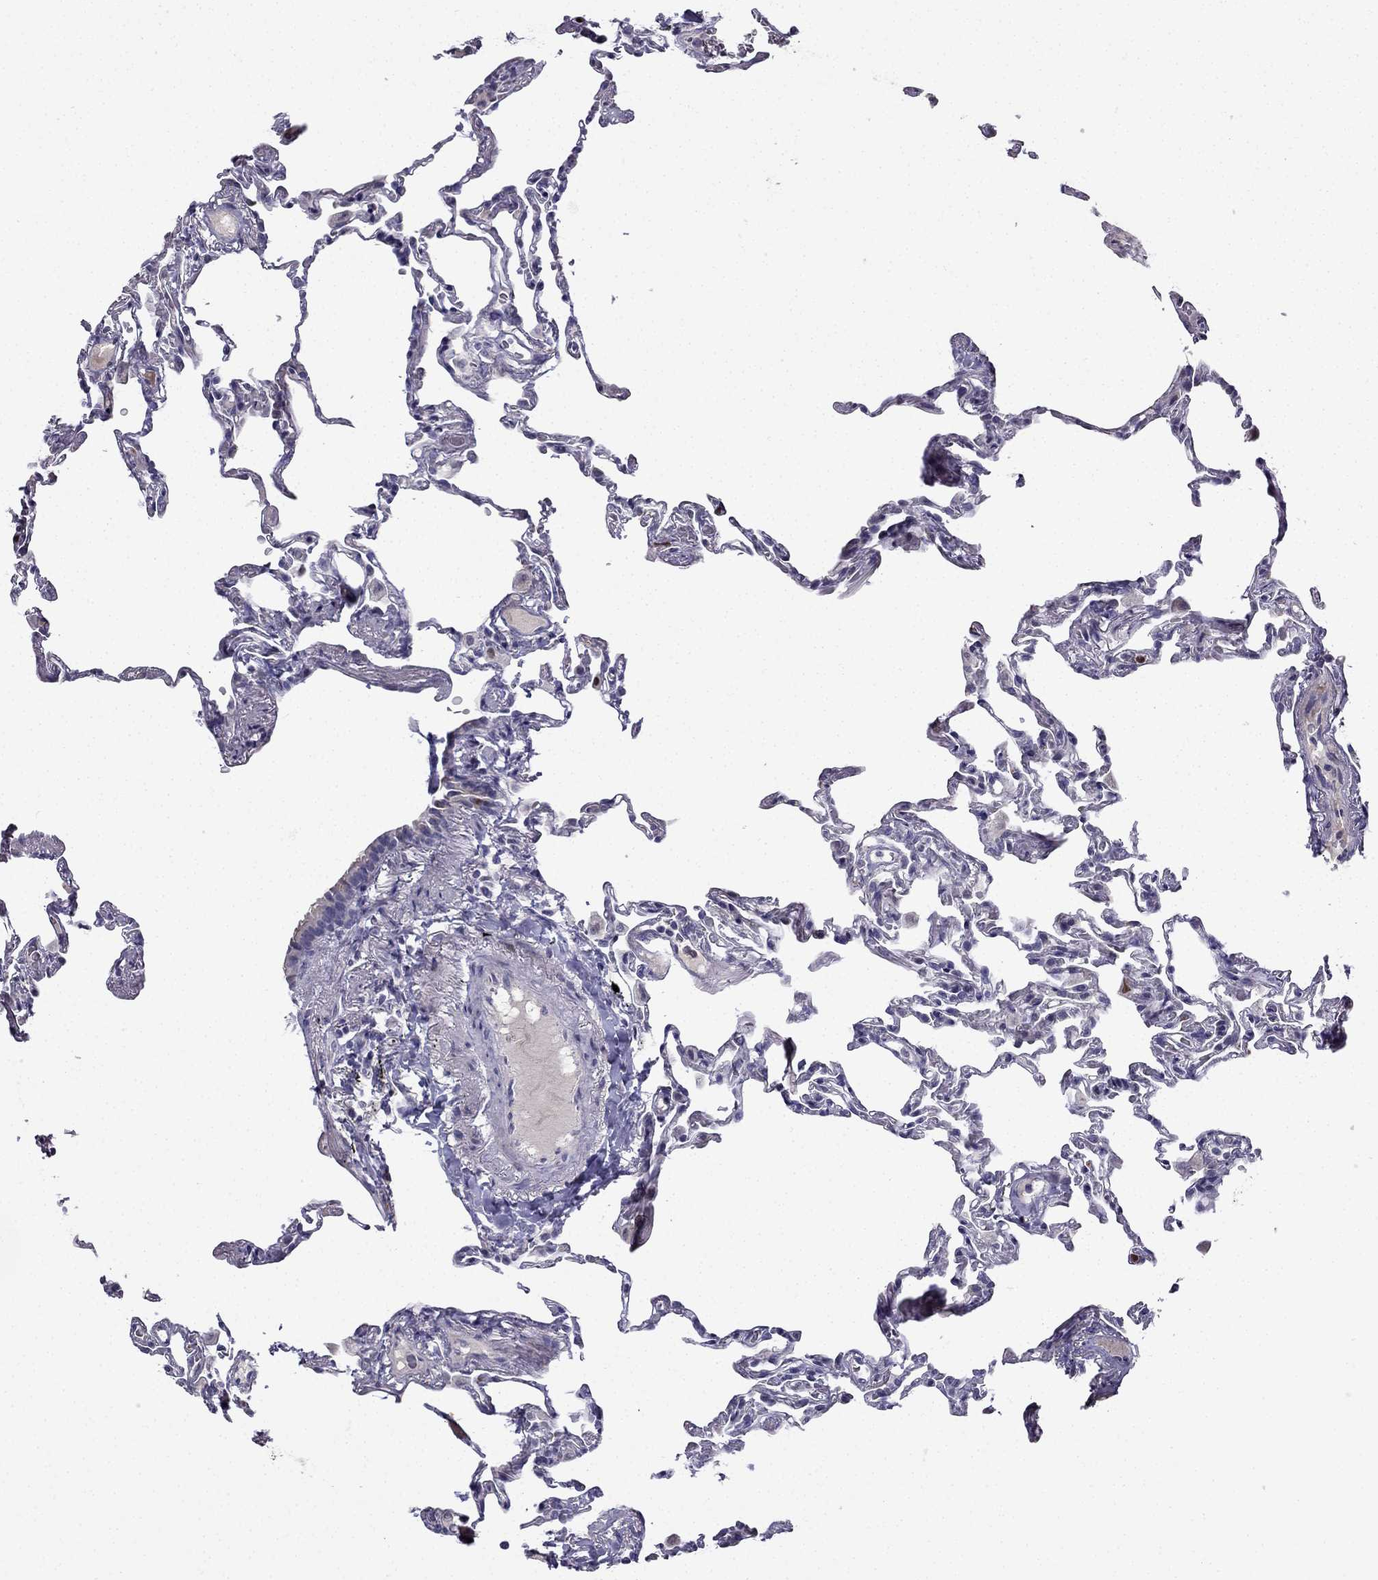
{"staining": {"intensity": "negative", "quantity": "none", "location": "none"}, "tissue": "lung", "cell_type": "Alveolar cells", "image_type": "normal", "snomed": [{"axis": "morphology", "description": "Normal tissue, NOS"}, {"axis": "topography", "description": "Lung"}], "caption": "The image demonstrates no staining of alveolar cells in benign lung. (Immunohistochemistry (ihc), brightfield microscopy, high magnification).", "gene": "UHRF1", "patient": {"sex": "female", "age": 57}}